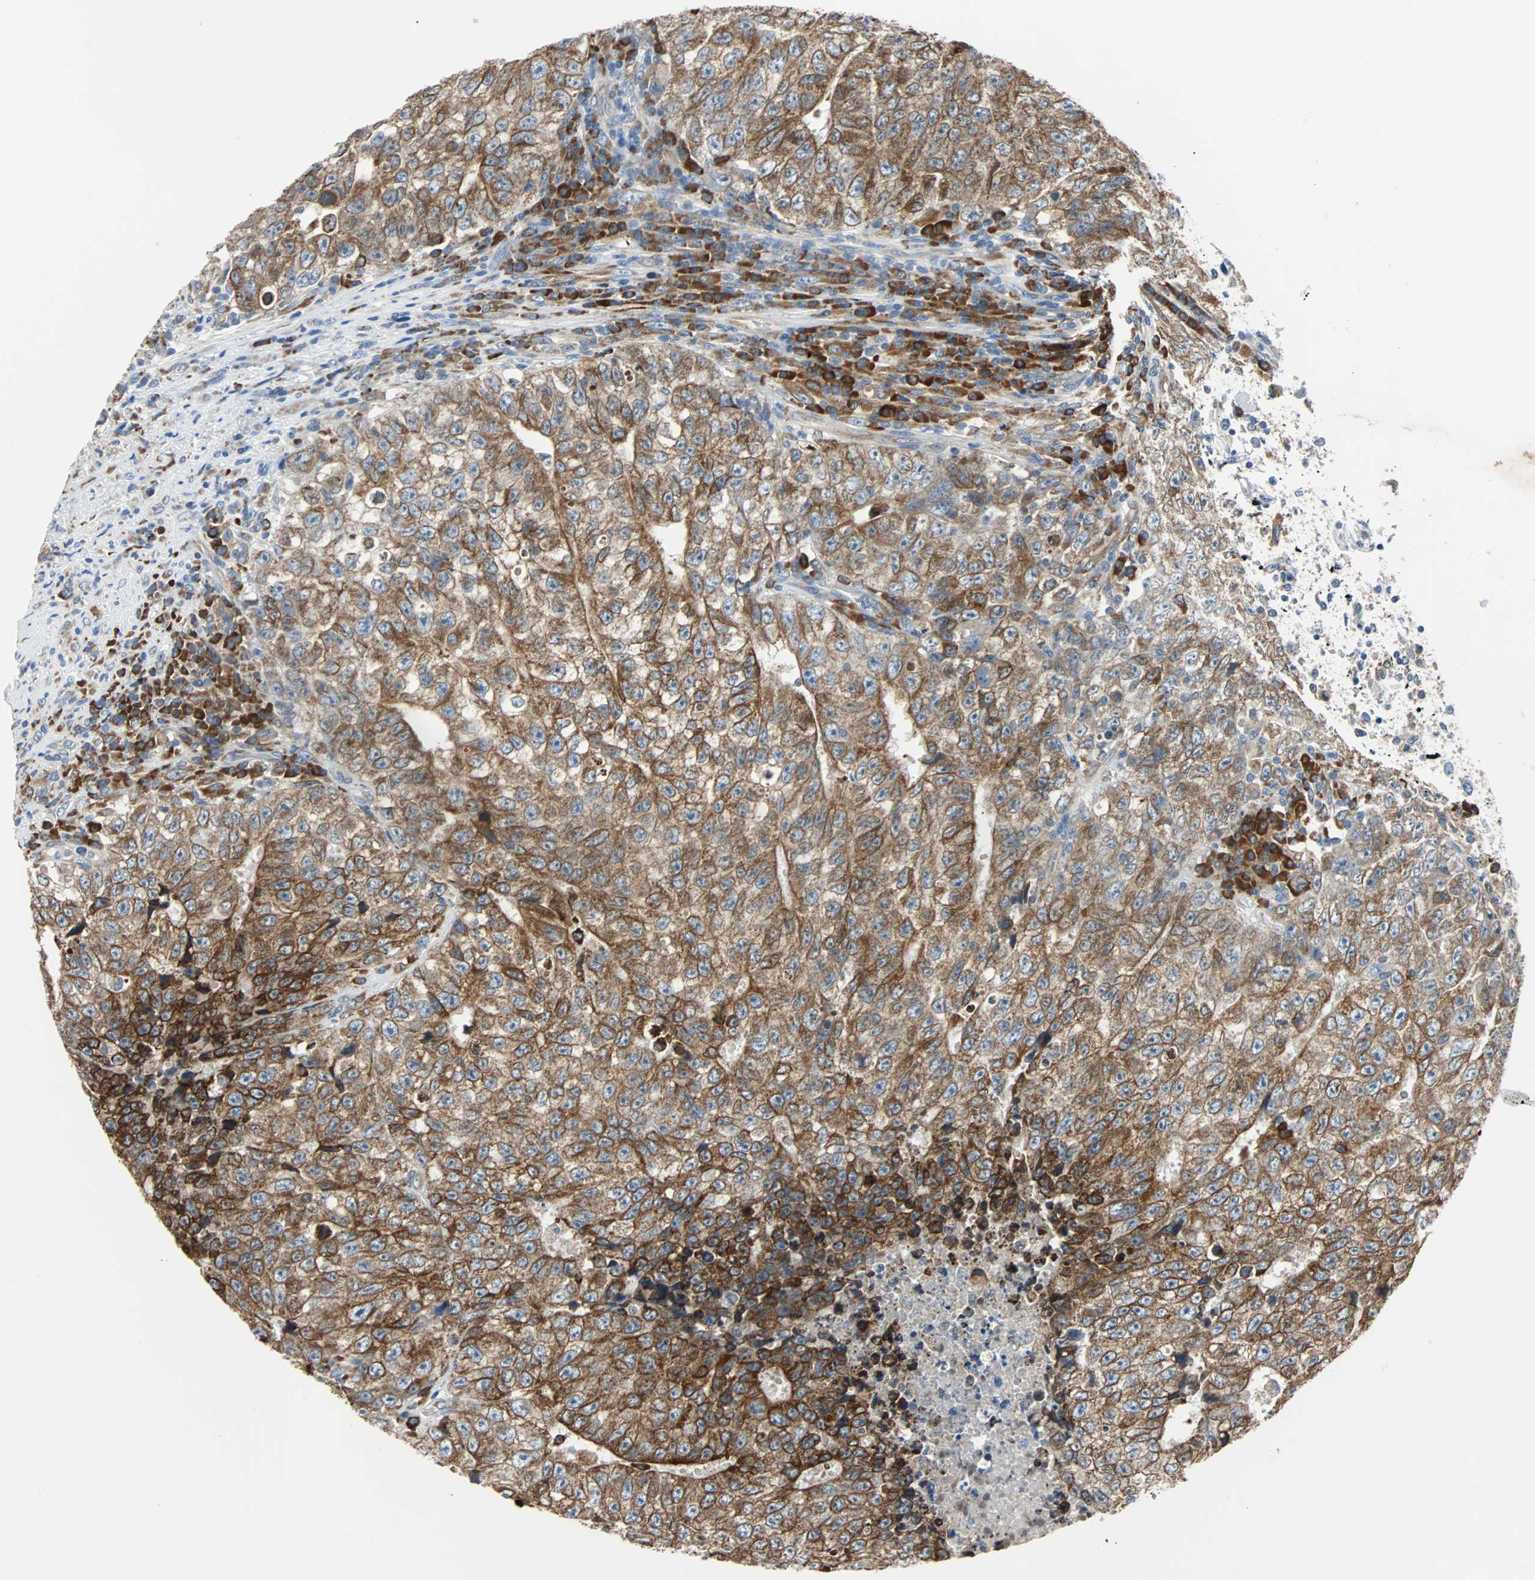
{"staining": {"intensity": "moderate", "quantity": ">75%", "location": "cytoplasmic/membranous"}, "tissue": "testis cancer", "cell_type": "Tumor cells", "image_type": "cancer", "snomed": [{"axis": "morphology", "description": "Necrosis, NOS"}, {"axis": "morphology", "description": "Carcinoma, Embryonal, NOS"}, {"axis": "topography", "description": "Testis"}], "caption": "Embryonal carcinoma (testis) stained with a brown dye shows moderate cytoplasmic/membranous positive expression in approximately >75% of tumor cells.", "gene": "PDIA4", "patient": {"sex": "male", "age": 19}}